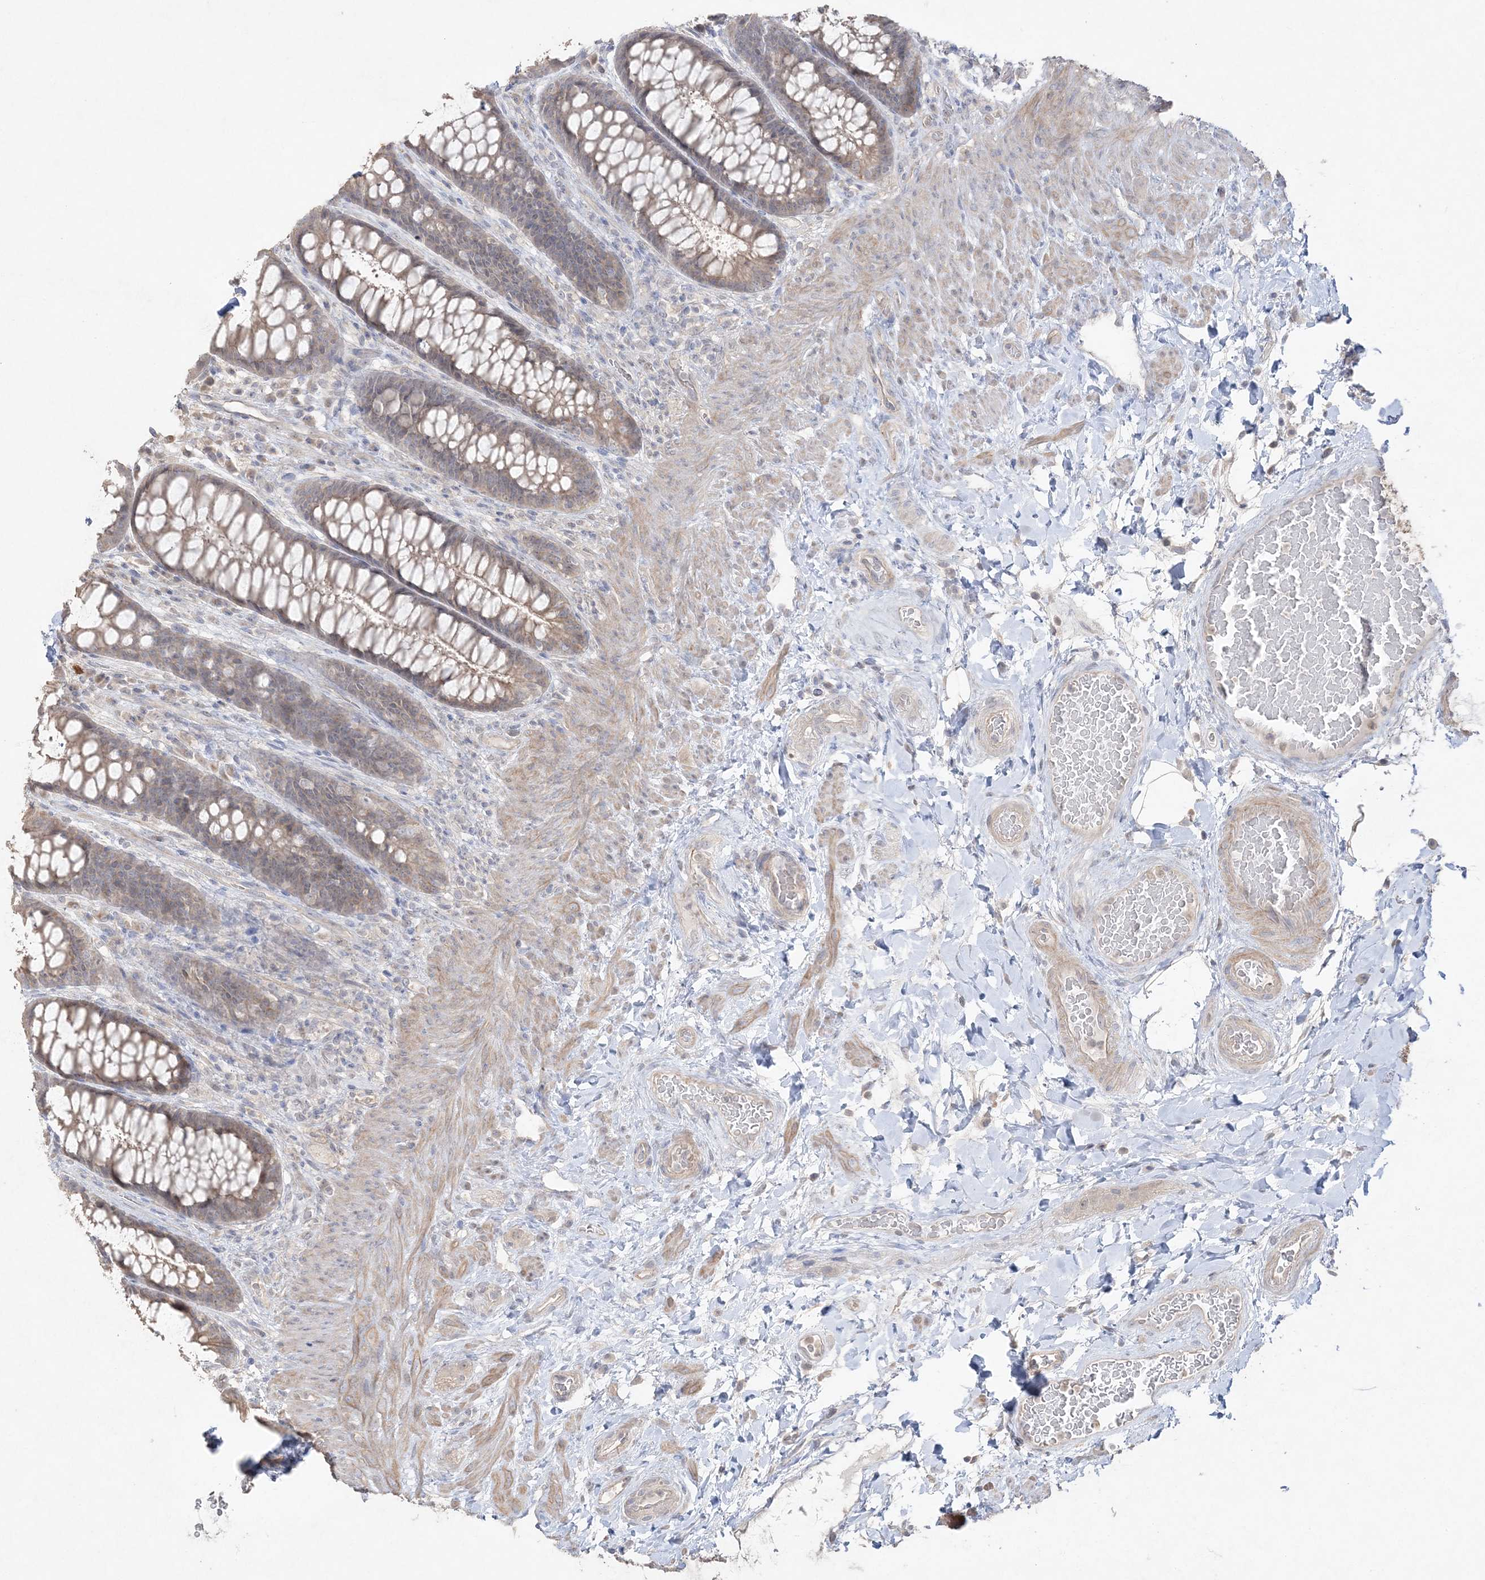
{"staining": {"intensity": "weak", "quantity": "25%-75%", "location": "cytoplasmic/membranous"}, "tissue": "rectum", "cell_type": "Glandular cells", "image_type": "normal", "snomed": [{"axis": "morphology", "description": "Normal tissue, NOS"}, {"axis": "topography", "description": "Rectum"}], "caption": "Immunohistochemical staining of normal rectum demonstrates weak cytoplasmic/membranous protein staining in approximately 25%-75% of glandular cells. (brown staining indicates protein expression, while blue staining denotes nuclei).", "gene": "SH3BP4", "patient": {"sex": "female", "age": 46}}